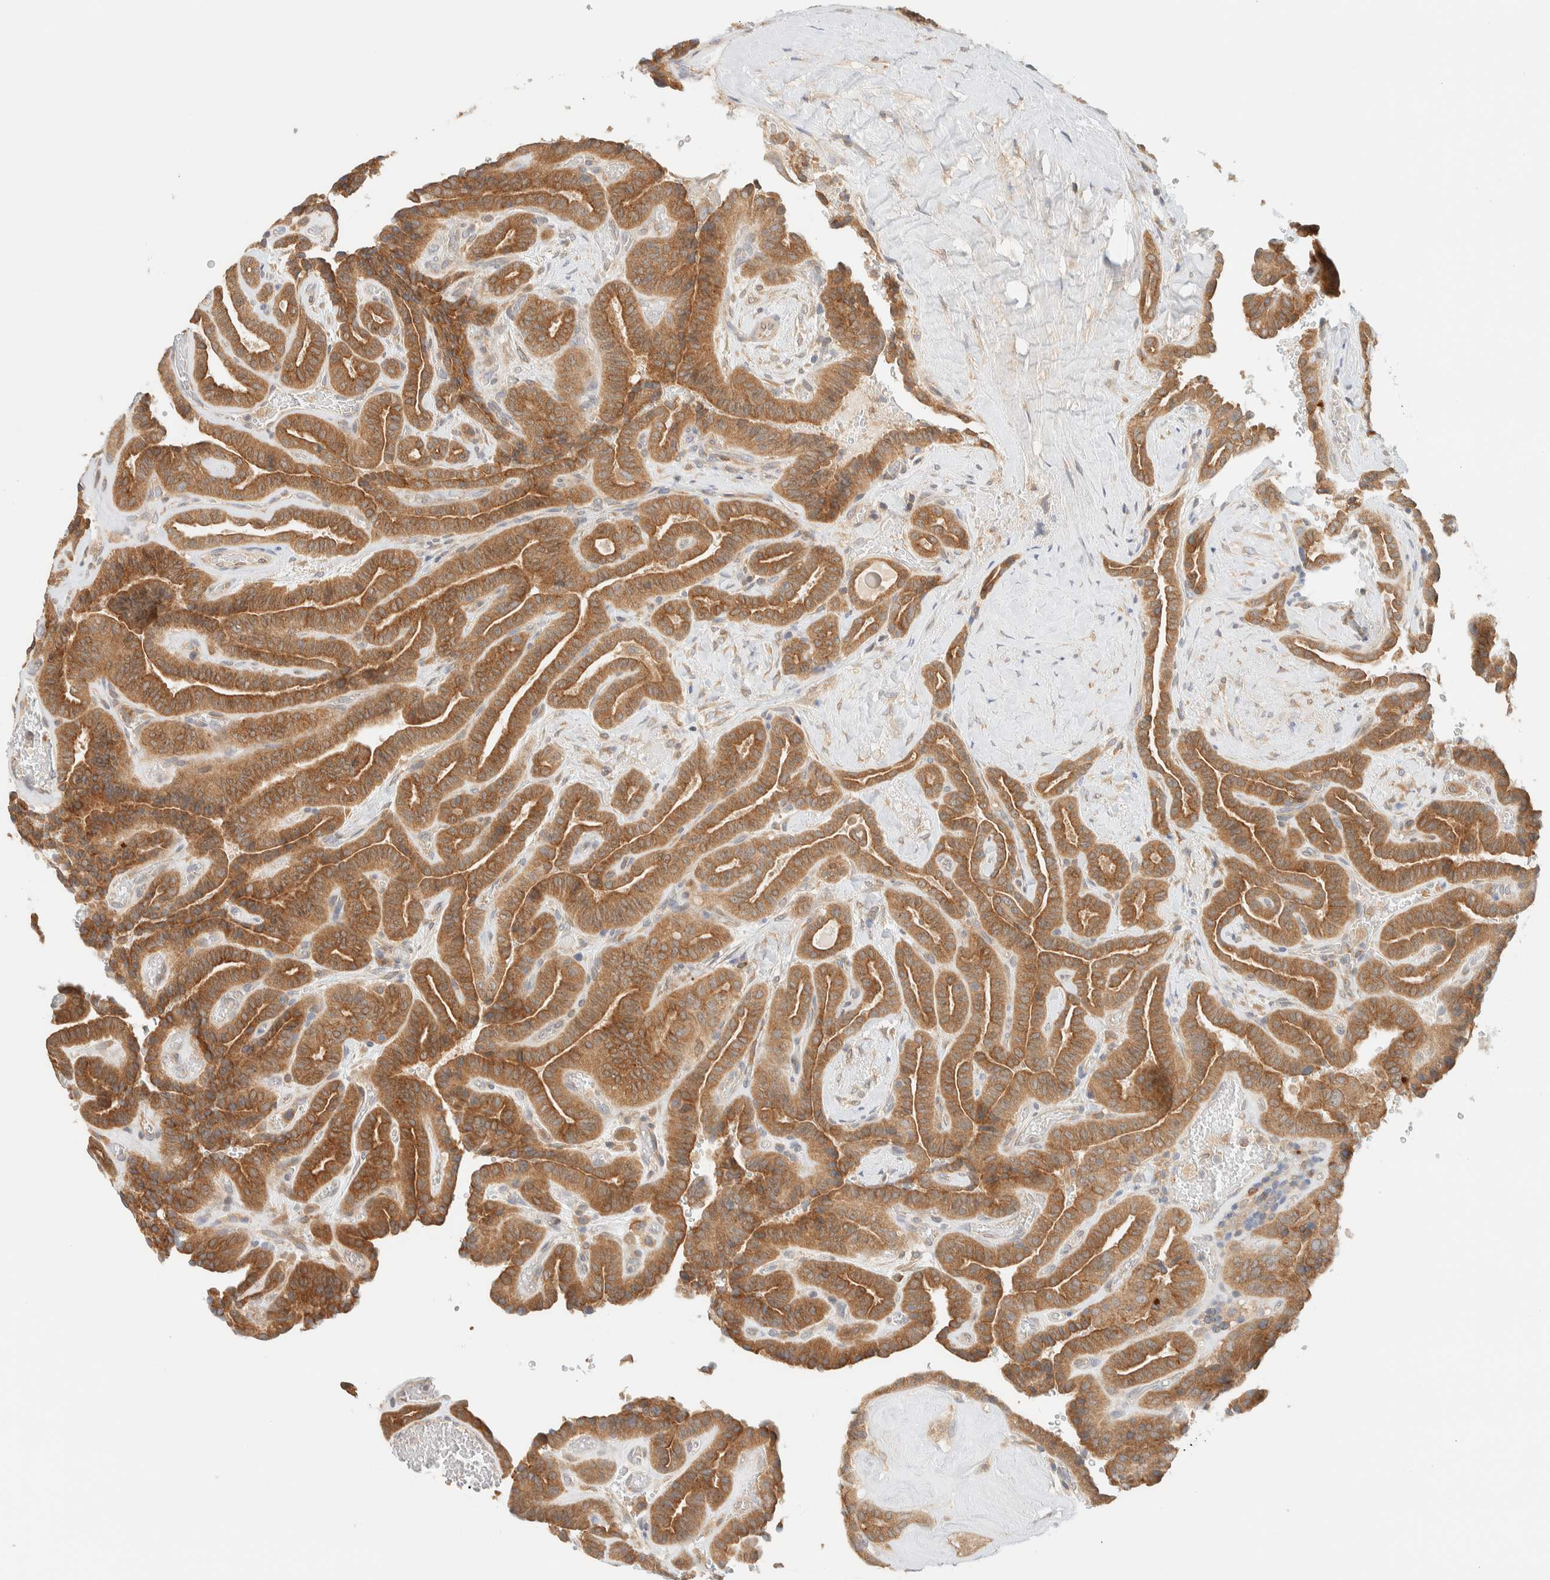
{"staining": {"intensity": "moderate", "quantity": ">75%", "location": "cytoplasmic/membranous"}, "tissue": "thyroid cancer", "cell_type": "Tumor cells", "image_type": "cancer", "snomed": [{"axis": "morphology", "description": "Papillary adenocarcinoma, NOS"}, {"axis": "topography", "description": "Thyroid gland"}], "caption": "There is medium levels of moderate cytoplasmic/membranous expression in tumor cells of thyroid cancer, as demonstrated by immunohistochemical staining (brown color).", "gene": "NT5C", "patient": {"sex": "male", "age": 77}}